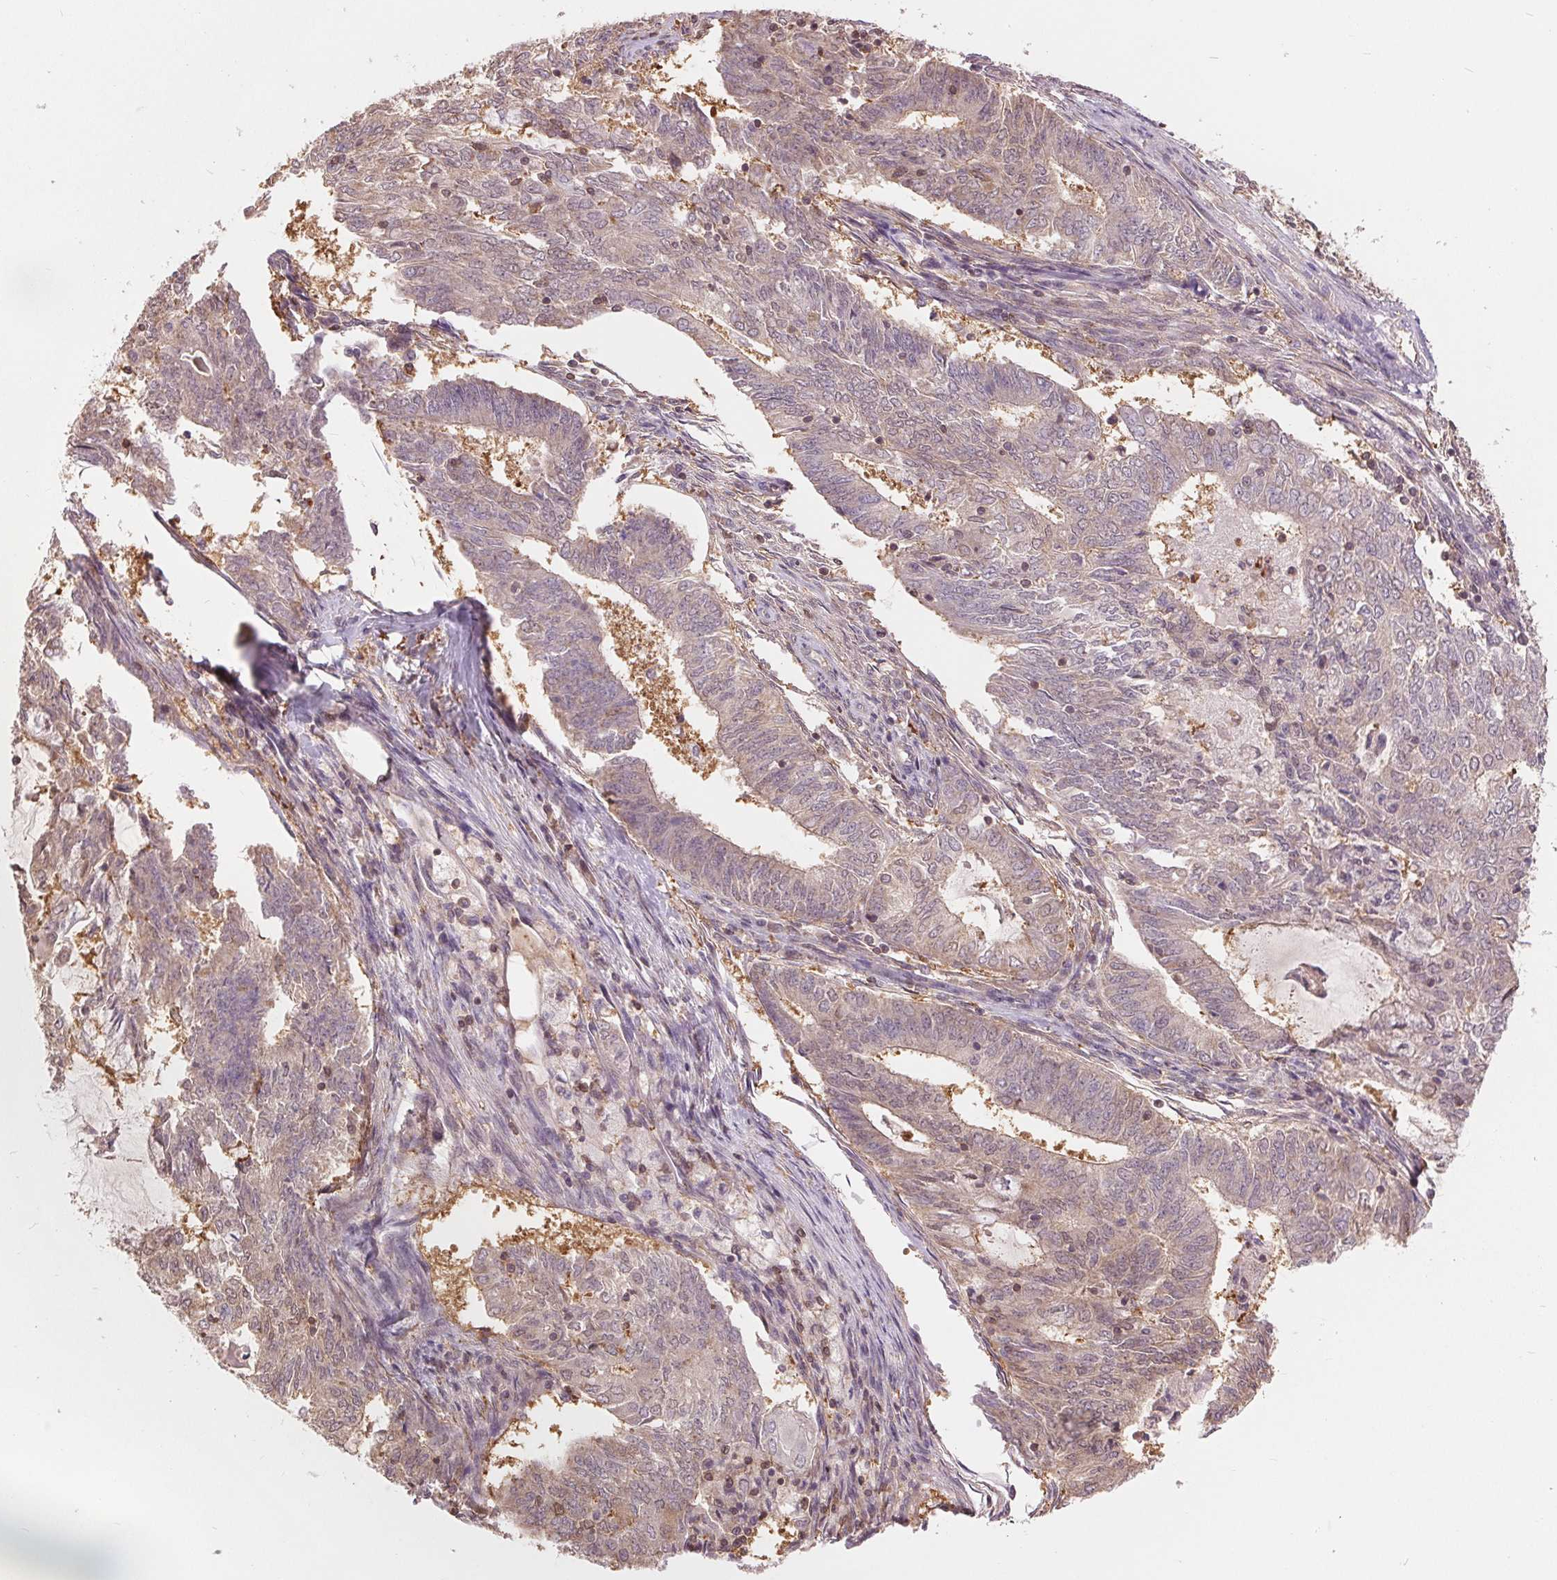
{"staining": {"intensity": "weak", "quantity": "25%-75%", "location": "cytoplasmic/membranous"}, "tissue": "endometrial cancer", "cell_type": "Tumor cells", "image_type": "cancer", "snomed": [{"axis": "morphology", "description": "Adenocarcinoma, NOS"}, {"axis": "topography", "description": "Endometrium"}], "caption": "Human endometrial cancer (adenocarcinoma) stained with a brown dye displays weak cytoplasmic/membranous positive positivity in approximately 25%-75% of tumor cells.", "gene": "TMEM273", "patient": {"sex": "female", "age": 62}}